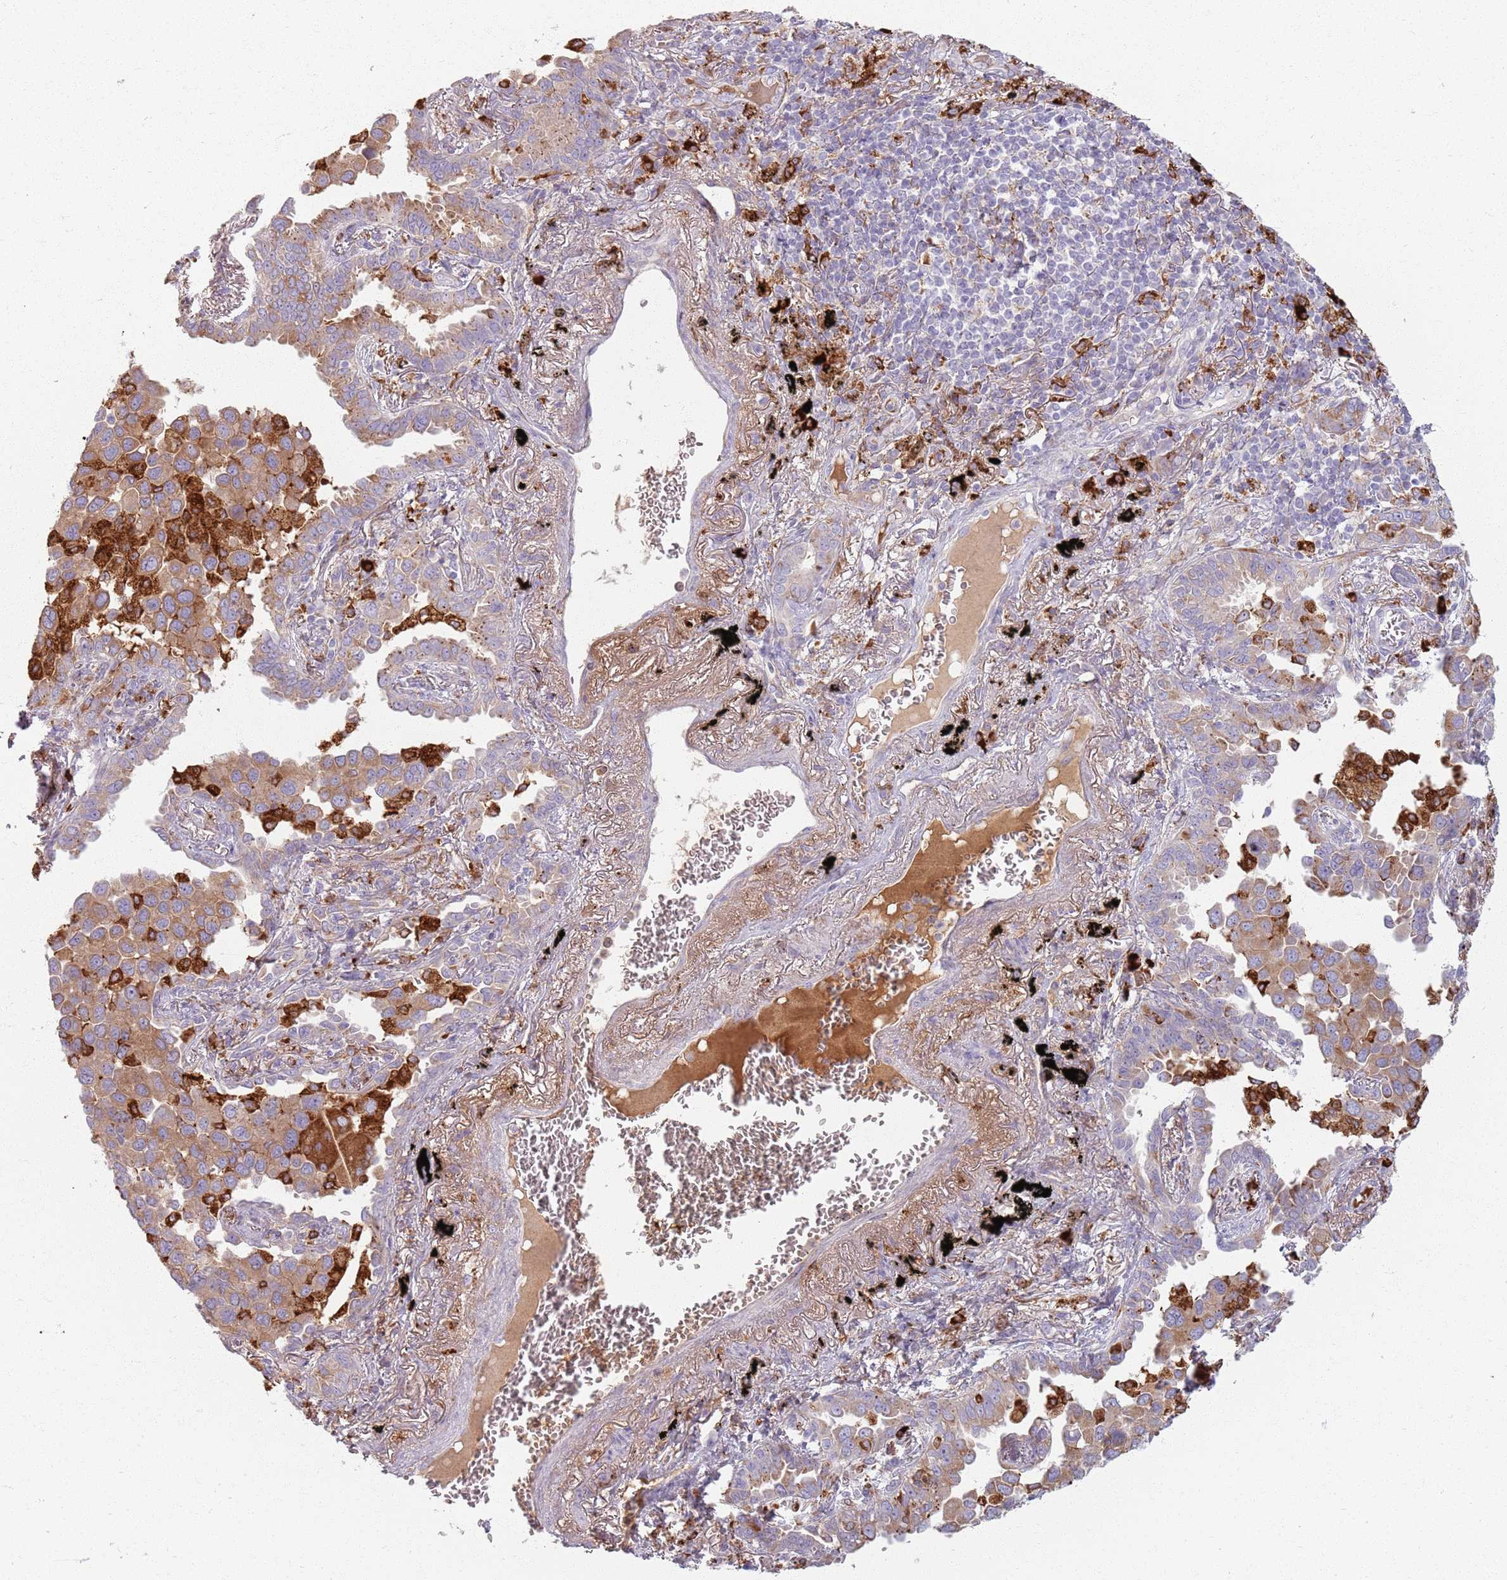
{"staining": {"intensity": "weak", "quantity": ">75%", "location": "cytoplasmic/membranous"}, "tissue": "lung cancer", "cell_type": "Tumor cells", "image_type": "cancer", "snomed": [{"axis": "morphology", "description": "Adenocarcinoma, NOS"}, {"axis": "topography", "description": "Lung"}], "caption": "This image demonstrates immunohistochemistry staining of human lung adenocarcinoma, with low weak cytoplasmic/membranous expression in about >75% of tumor cells.", "gene": "COLGALT1", "patient": {"sex": "male", "age": 67}}